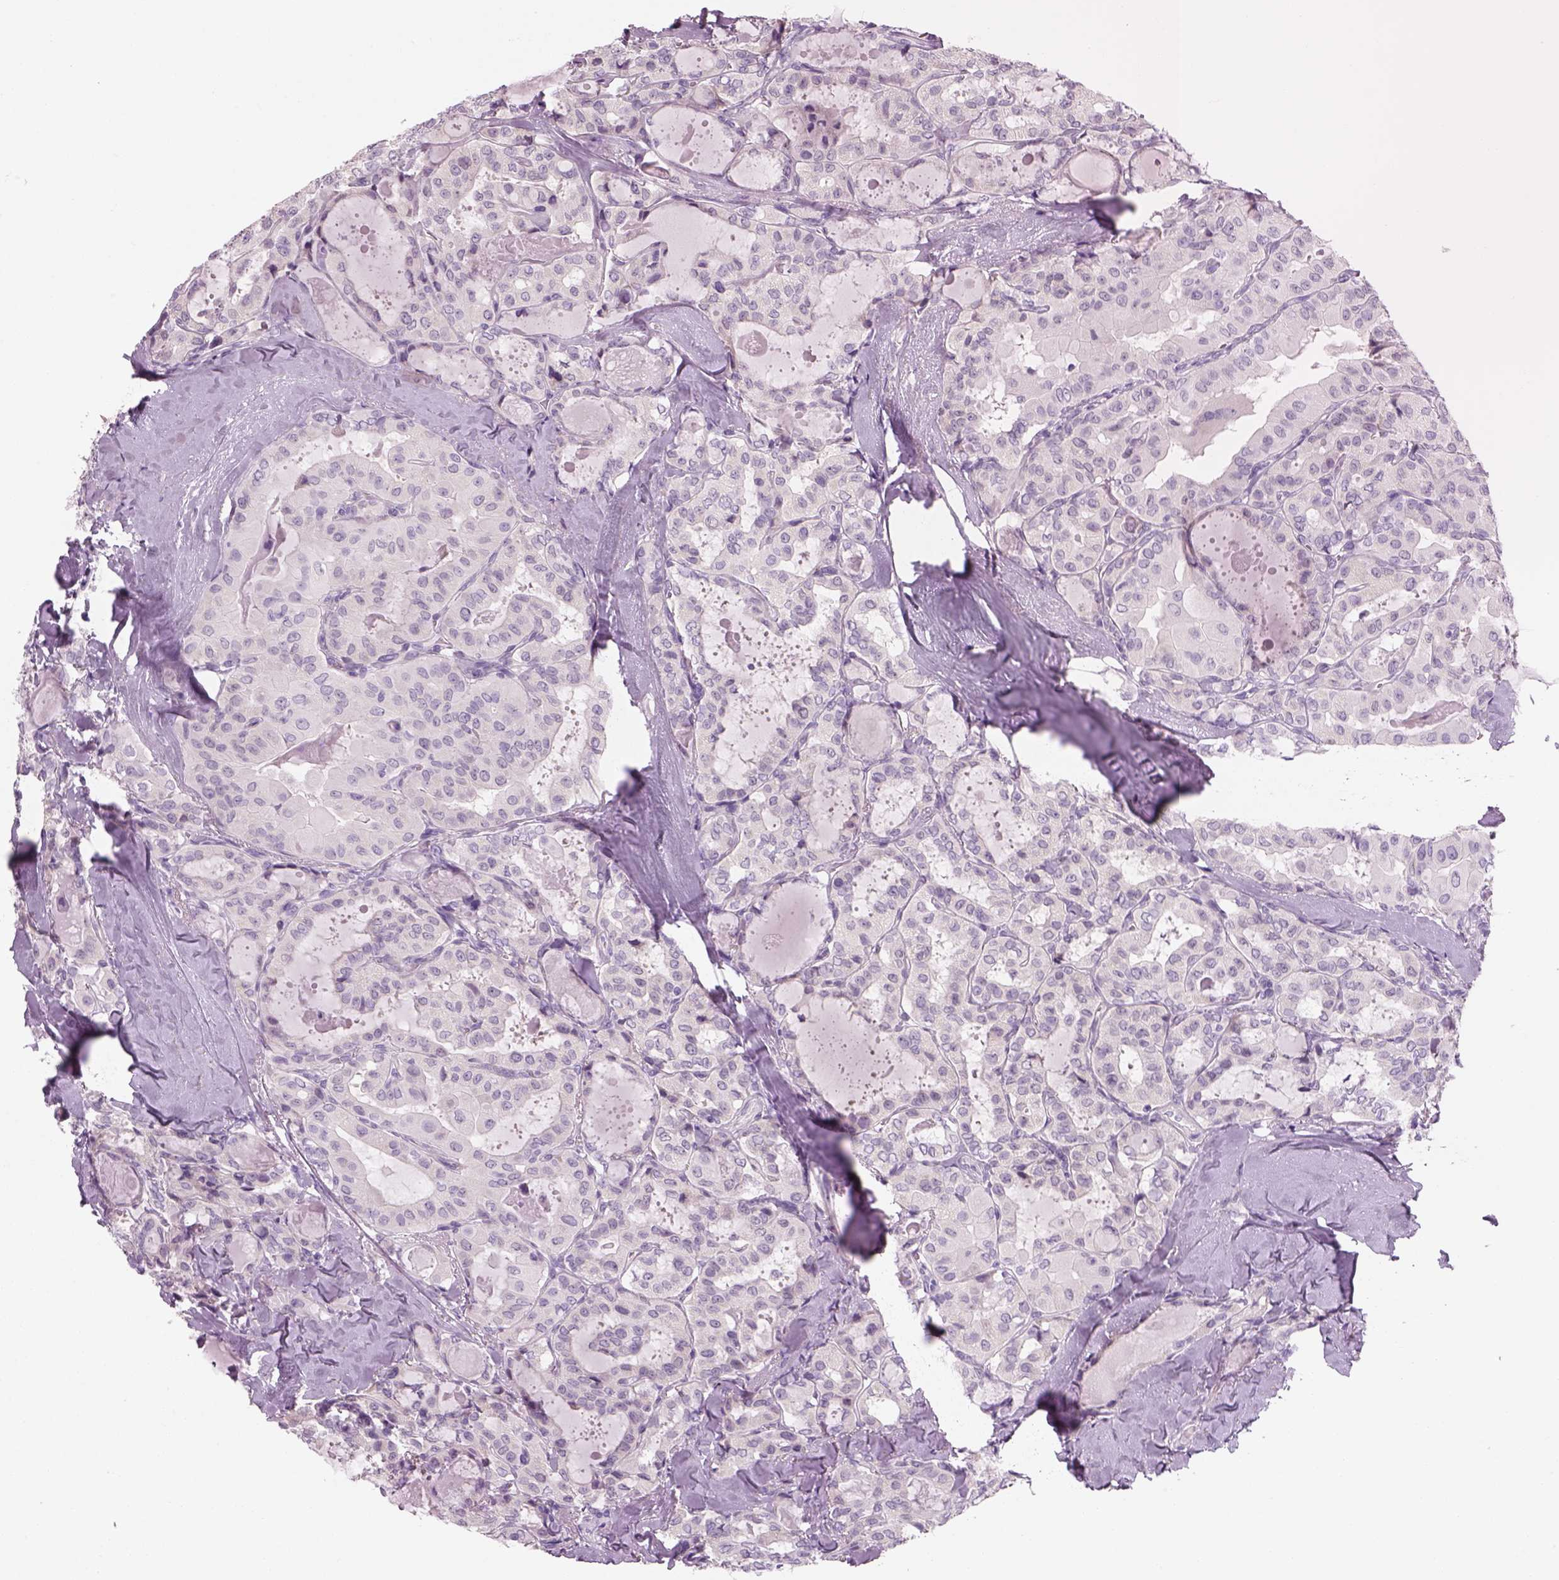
{"staining": {"intensity": "negative", "quantity": "none", "location": "none"}, "tissue": "thyroid cancer", "cell_type": "Tumor cells", "image_type": "cancer", "snomed": [{"axis": "morphology", "description": "Papillary adenocarcinoma, NOS"}, {"axis": "topography", "description": "Thyroid gland"}], "caption": "DAB (3,3'-diaminobenzidine) immunohistochemical staining of human papillary adenocarcinoma (thyroid) reveals no significant expression in tumor cells.", "gene": "MDH1B", "patient": {"sex": "female", "age": 41}}